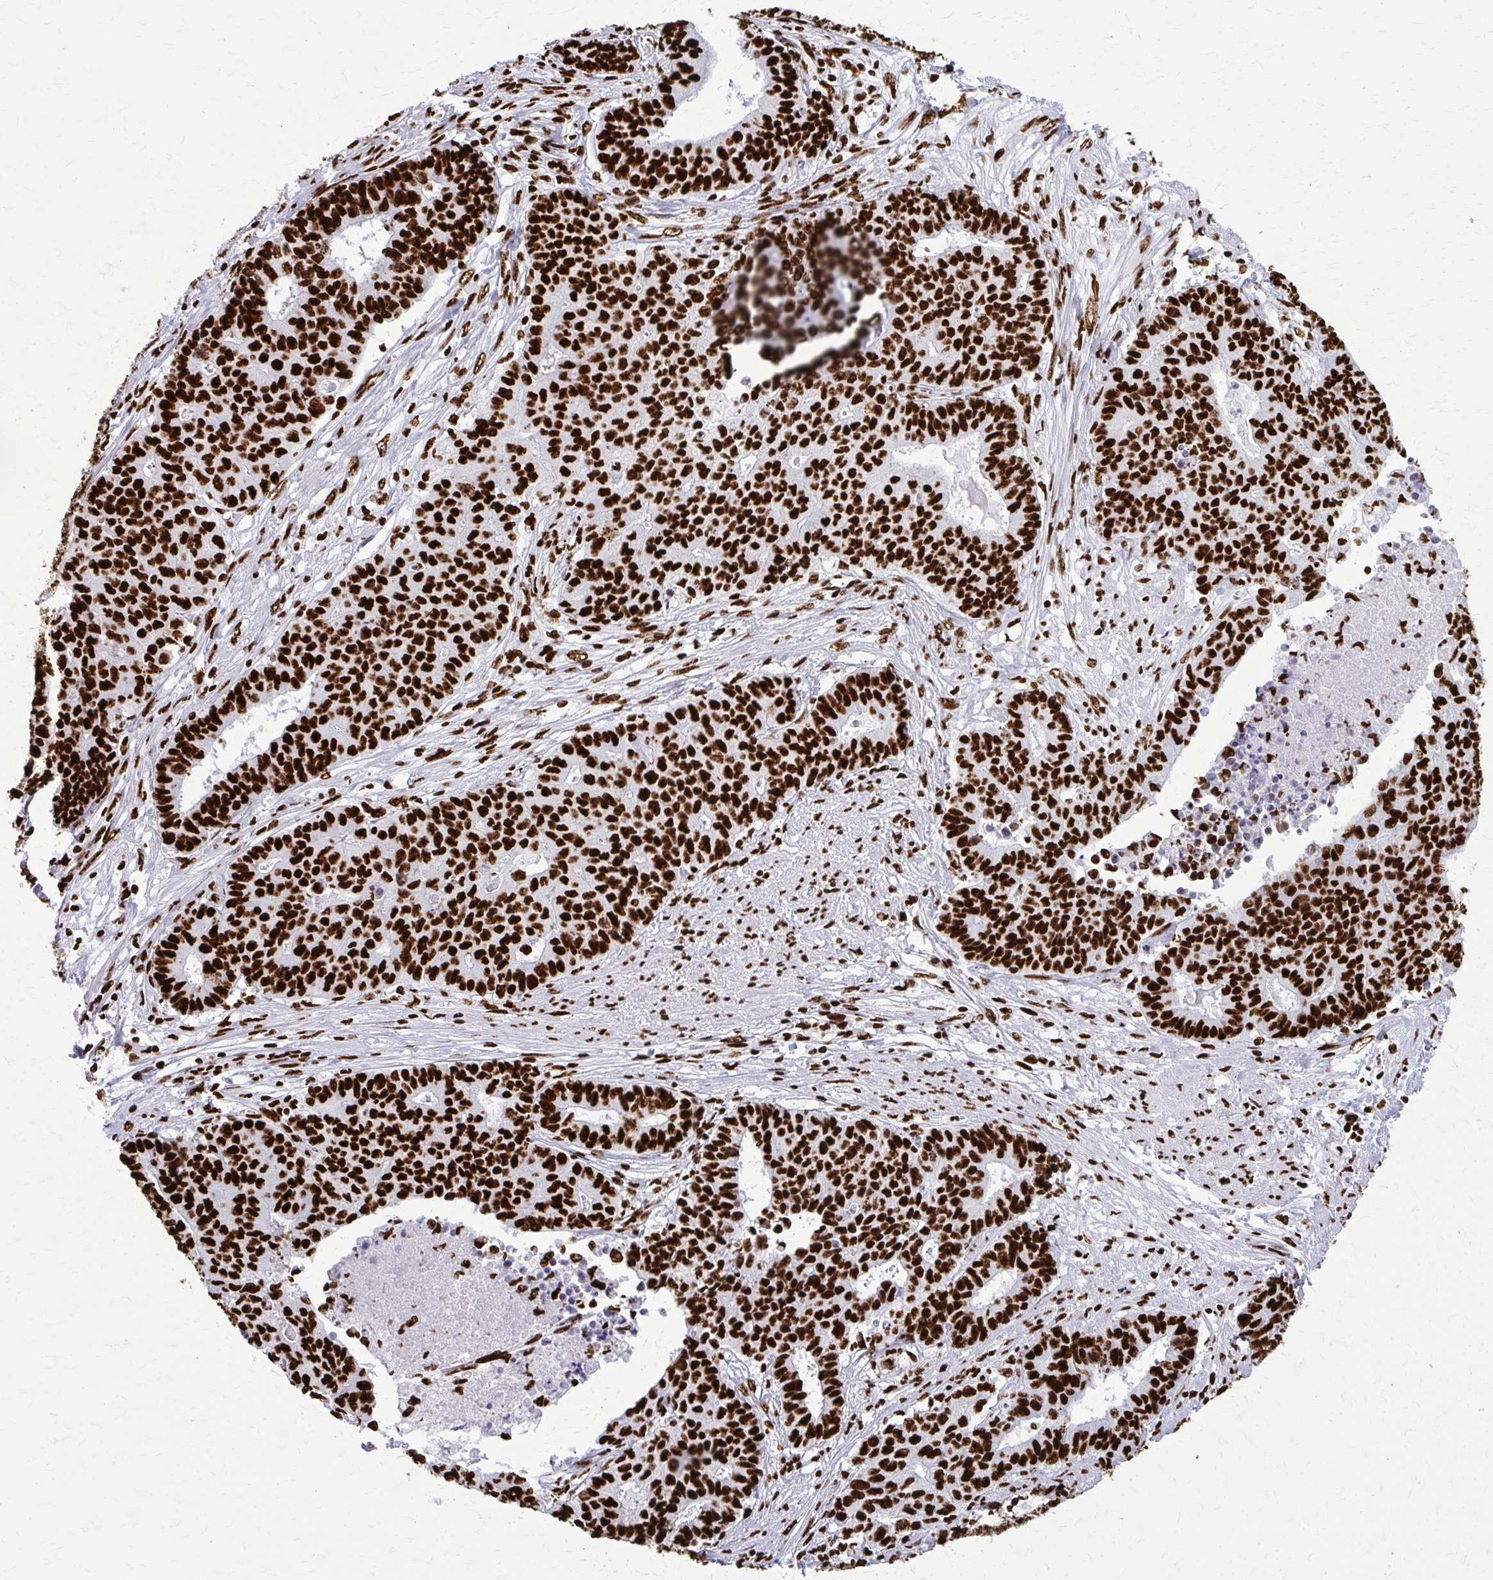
{"staining": {"intensity": "strong", "quantity": ">75%", "location": "nuclear"}, "tissue": "endometrial cancer", "cell_type": "Tumor cells", "image_type": "cancer", "snomed": [{"axis": "morphology", "description": "Adenocarcinoma, NOS"}, {"axis": "topography", "description": "Endometrium"}], "caption": "Endometrial adenocarcinoma tissue exhibits strong nuclear staining in approximately >75% of tumor cells, visualized by immunohistochemistry.", "gene": "SFPQ", "patient": {"sex": "female", "age": 59}}